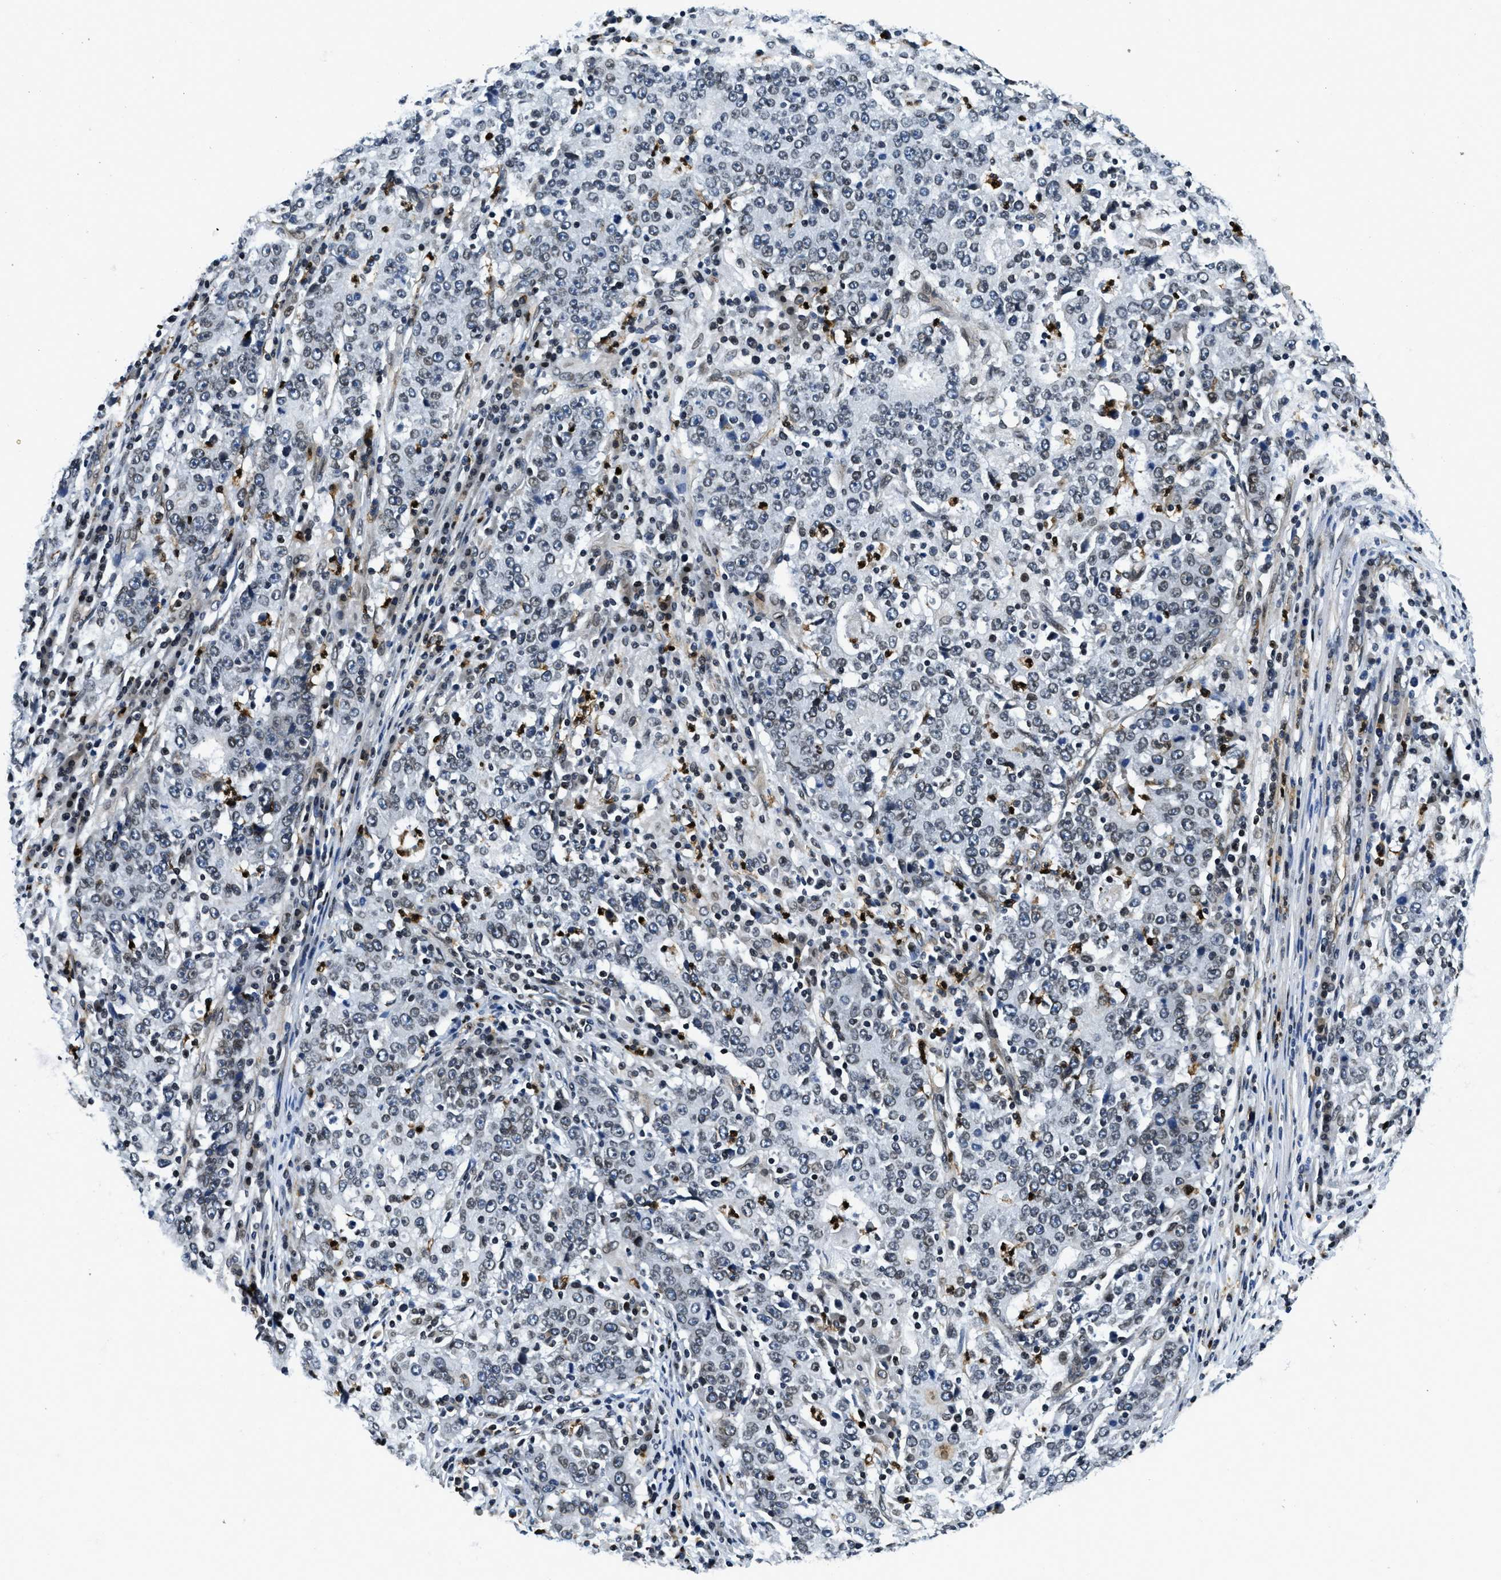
{"staining": {"intensity": "negative", "quantity": "none", "location": "none"}, "tissue": "stomach cancer", "cell_type": "Tumor cells", "image_type": "cancer", "snomed": [{"axis": "morphology", "description": "Adenocarcinoma, NOS"}, {"axis": "topography", "description": "Stomach"}], "caption": "High power microscopy photomicrograph of an immunohistochemistry (IHC) micrograph of stomach adenocarcinoma, revealing no significant positivity in tumor cells.", "gene": "ZC3HC1", "patient": {"sex": "male", "age": 59}}